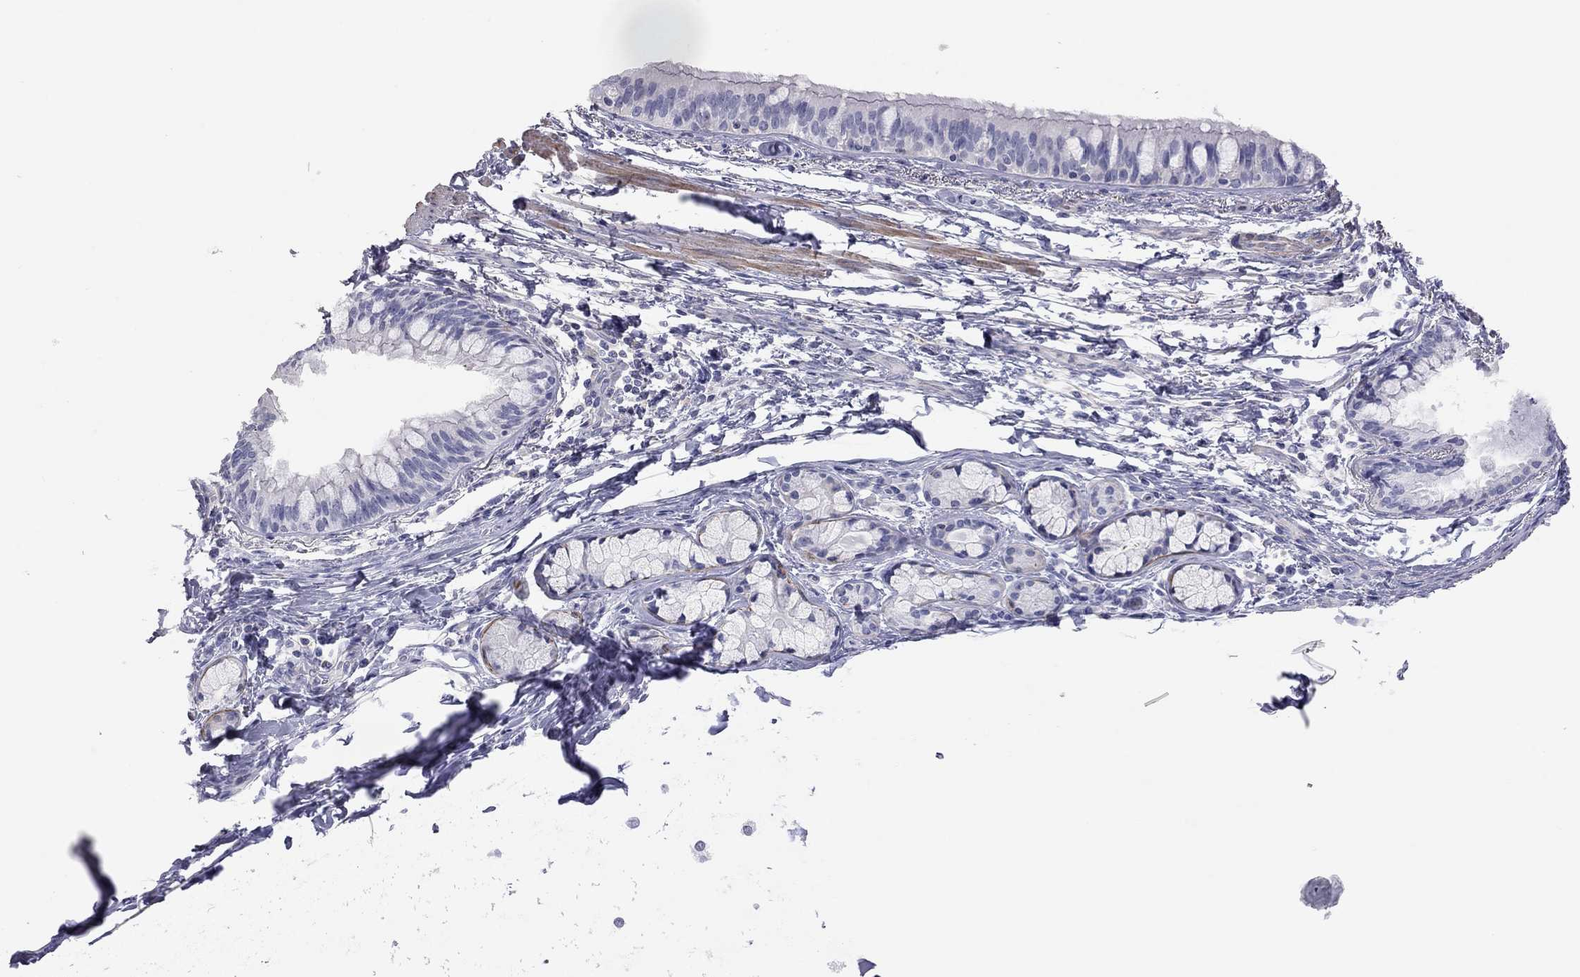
{"staining": {"intensity": "negative", "quantity": "none", "location": "none"}, "tissue": "bronchus", "cell_type": "Respiratory epithelial cells", "image_type": "normal", "snomed": [{"axis": "morphology", "description": "Normal tissue, NOS"}, {"axis": "morphology", "description": "Squamous cell carcinoma, NOS"}, {"axis": "topography", "description": "Bronchus"}, {"axis": "topography", "description": "Lung"}], "caption": "Protein analysis of benign bronchus reveals no significant staining in respiratory epithelial cells. Brightfield microscopy of IHC stained with DAB (brown) and hematoxylin (blue), captured at high magnification.", "gene": "ADCYAP1", "patient": {"sex": "male", "age": 69}}